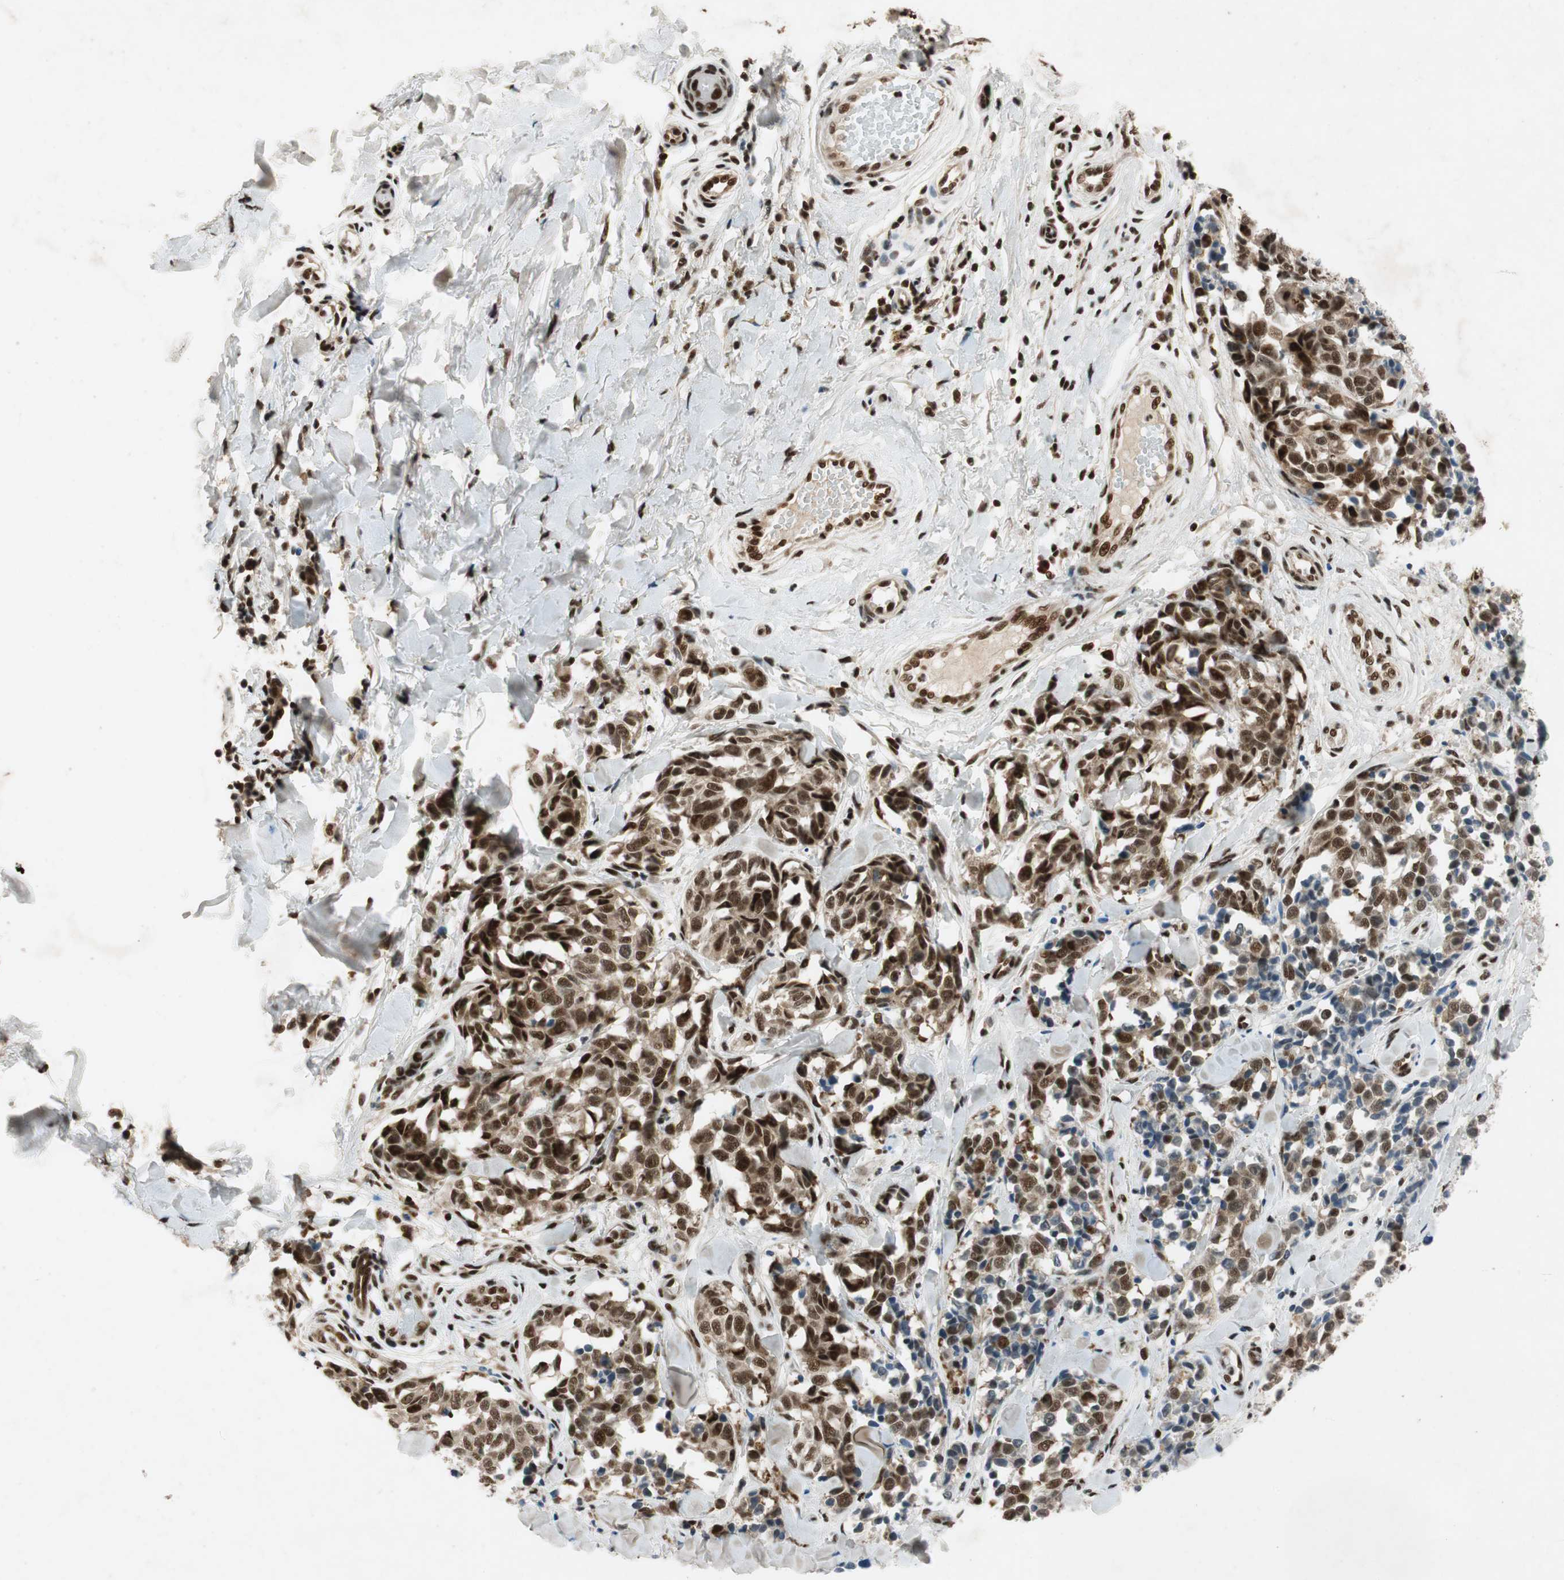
{"staining": {"intensity": "strong", "quantity": ">75%", "location": "nuclear"}, "tissue": "melanoma", "cell_type": "Tumor cells", "image_type": "cancer", "snomed": [{"axis": "morphology", "description": "Malignant melanoma, NOS"}, {"axis": "topography", "description": "Skin"}], "caption": "Melanoma stained for a protein displays strong nuclear positivity in tumor cells.", "gene": "NCBP3", "patient": {"sex": "female", "age": 64}}